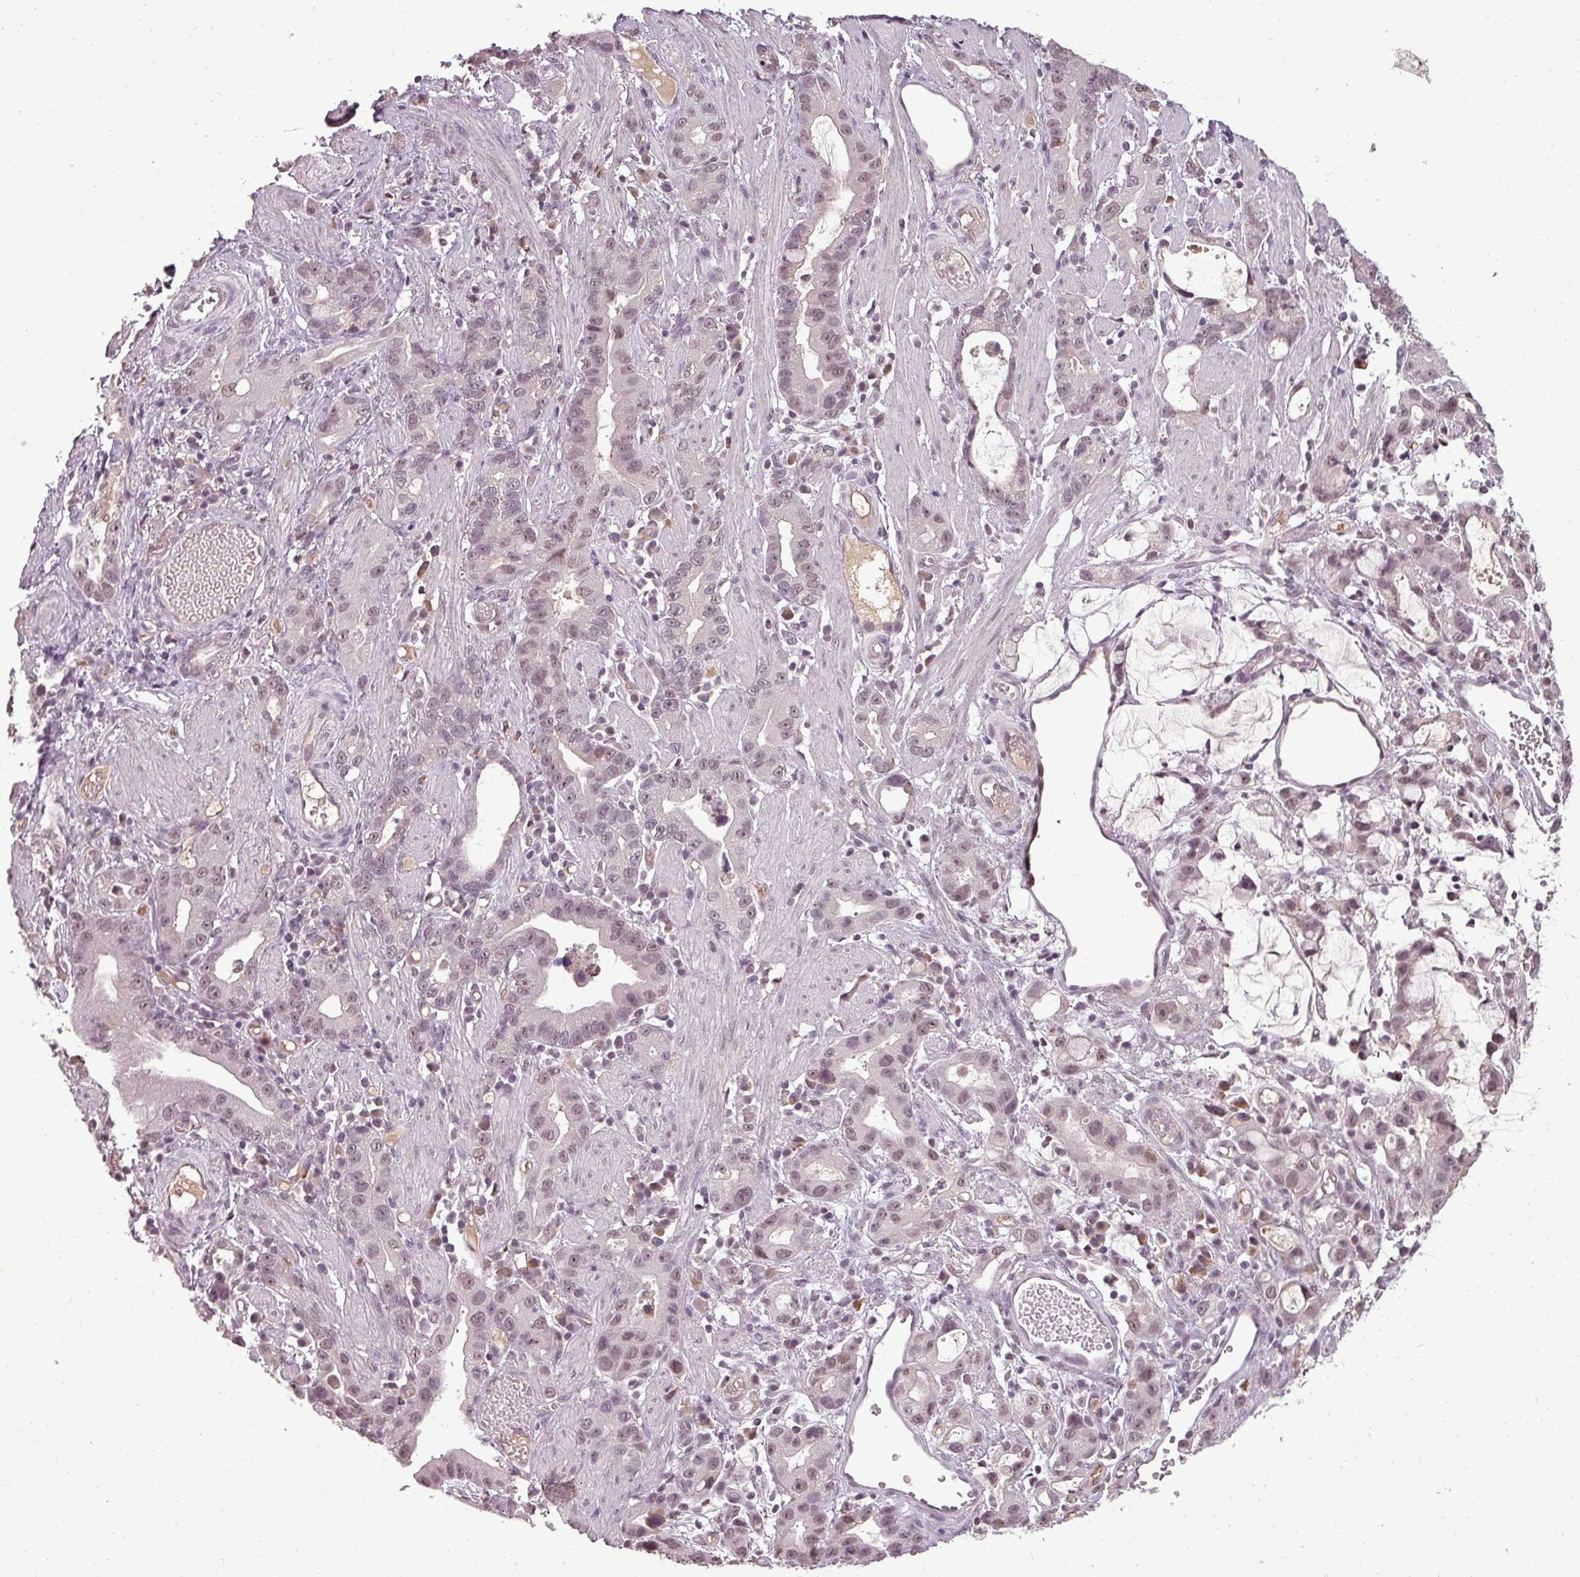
{"staining": {"intensity": "weak", "quantity": ">75%", "location": "nuclear"}, "tissue": "stomach cancer", "cell_type": "Tumor cells", "image_type": "cancer", "snomed": [{"axis": "morphology", "description": "Adenocarcinoma, NOS"}, {"axis": "topography", "description": "Stomach"}], "caption": "Protein expression analysis of stomach adenocarcinoma displays weak nuclear staining in about >75% of tumor cells. (DAB (3,3'-diaminobenzidine) IHC, brown staining for protein, blue staining for nuclei).", "gene": "BCAS3", "patient": {"sex": "male", "age": 55}}